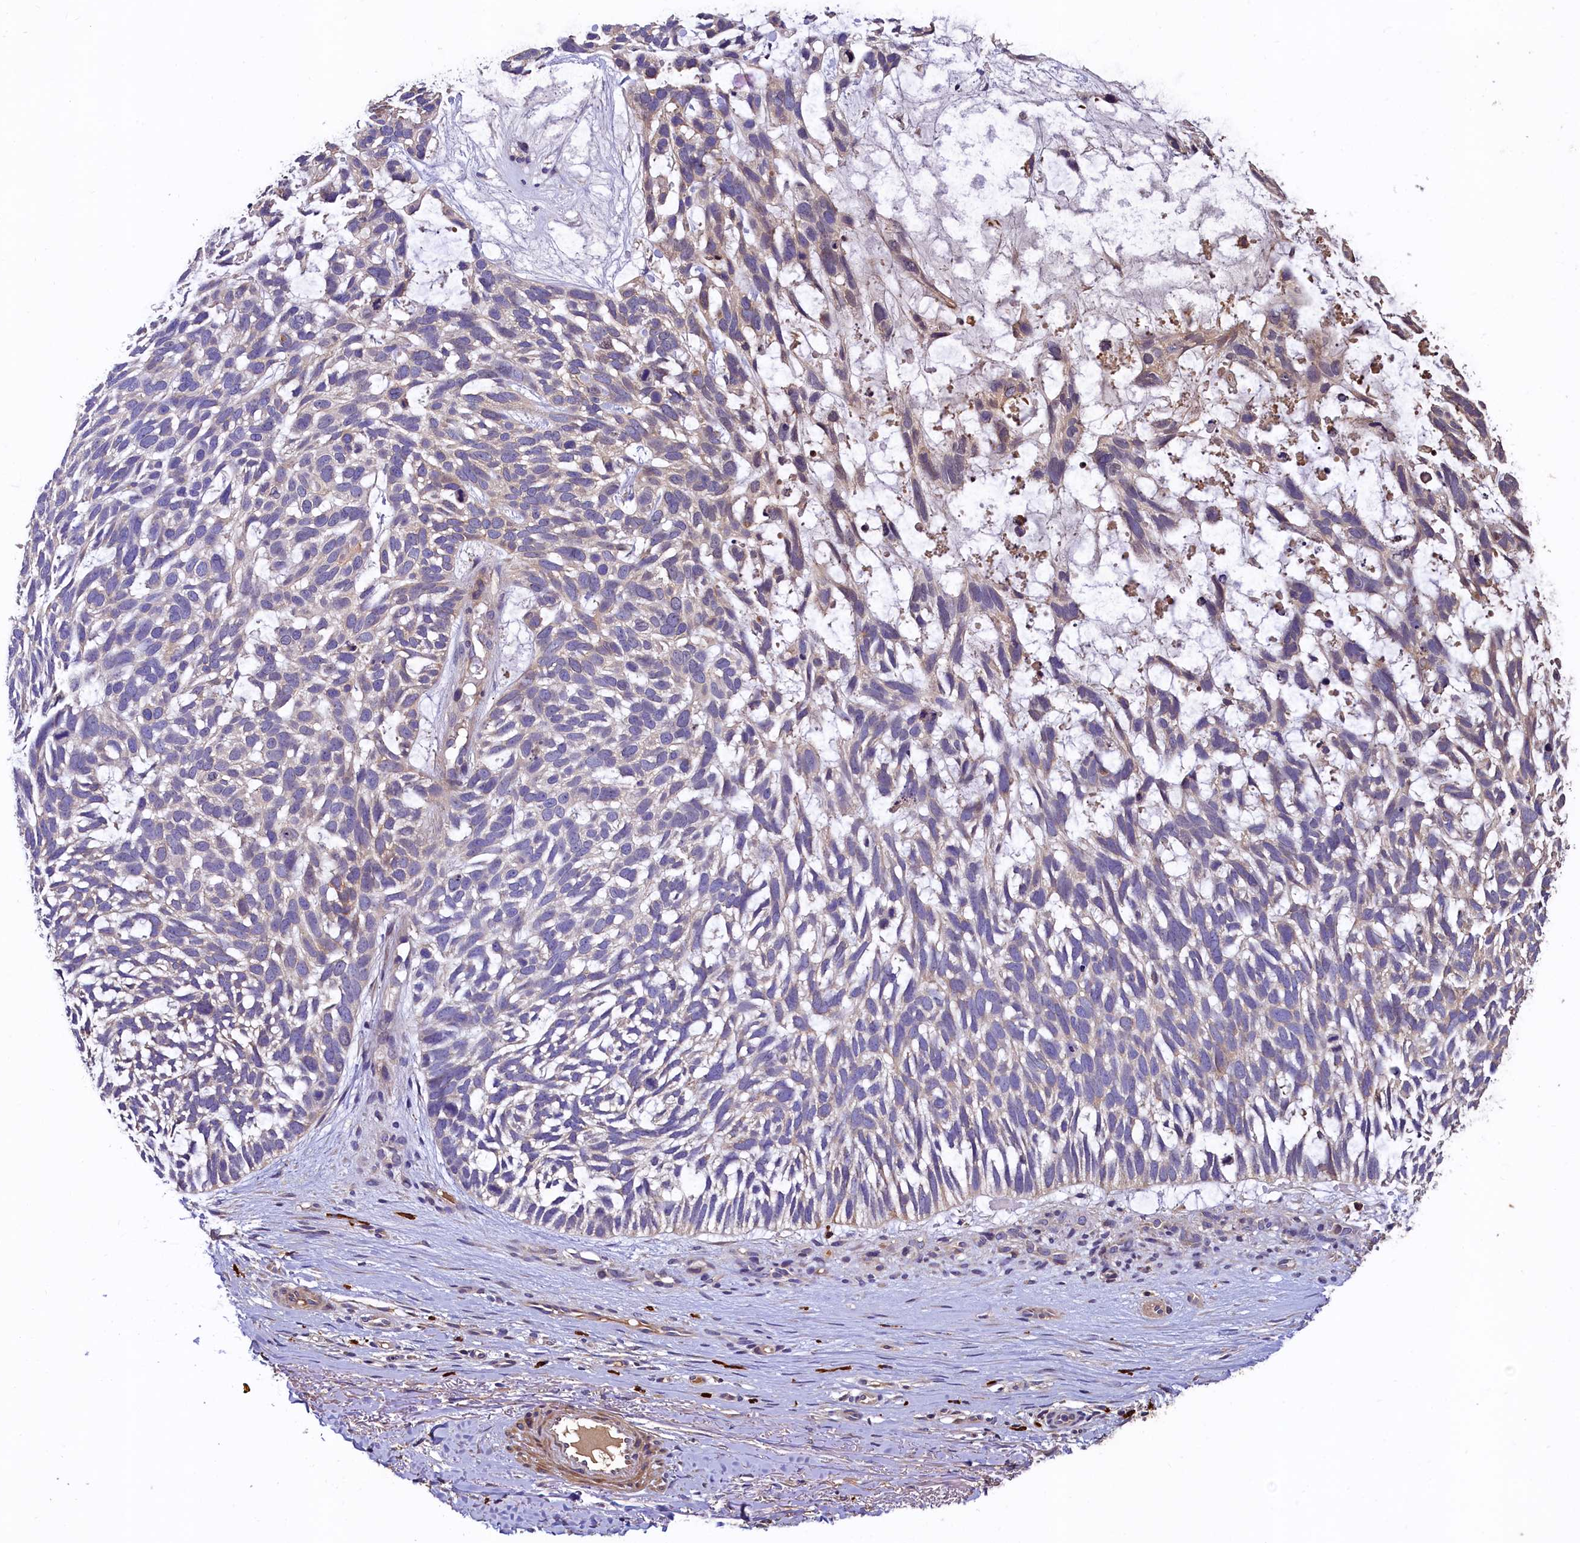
{"staining": {"intensity": "negative", "quantity": "none", "location": "none"}, "tissue": "skin cancer", "cell_type": "Tumor cells", "image_type": "cancer", "snomed": [{"axis": "morphology", "description": "Basal cell carcinoma"}, {"axis": "topography", "description": "Skin"}], "caption": "Photomicrograph shows no significant protein positivity in tumor cells of basal cell carcinoma (skin).", "gene": "EPS8L2", "patient": {"sex": "male", "age": 88}}